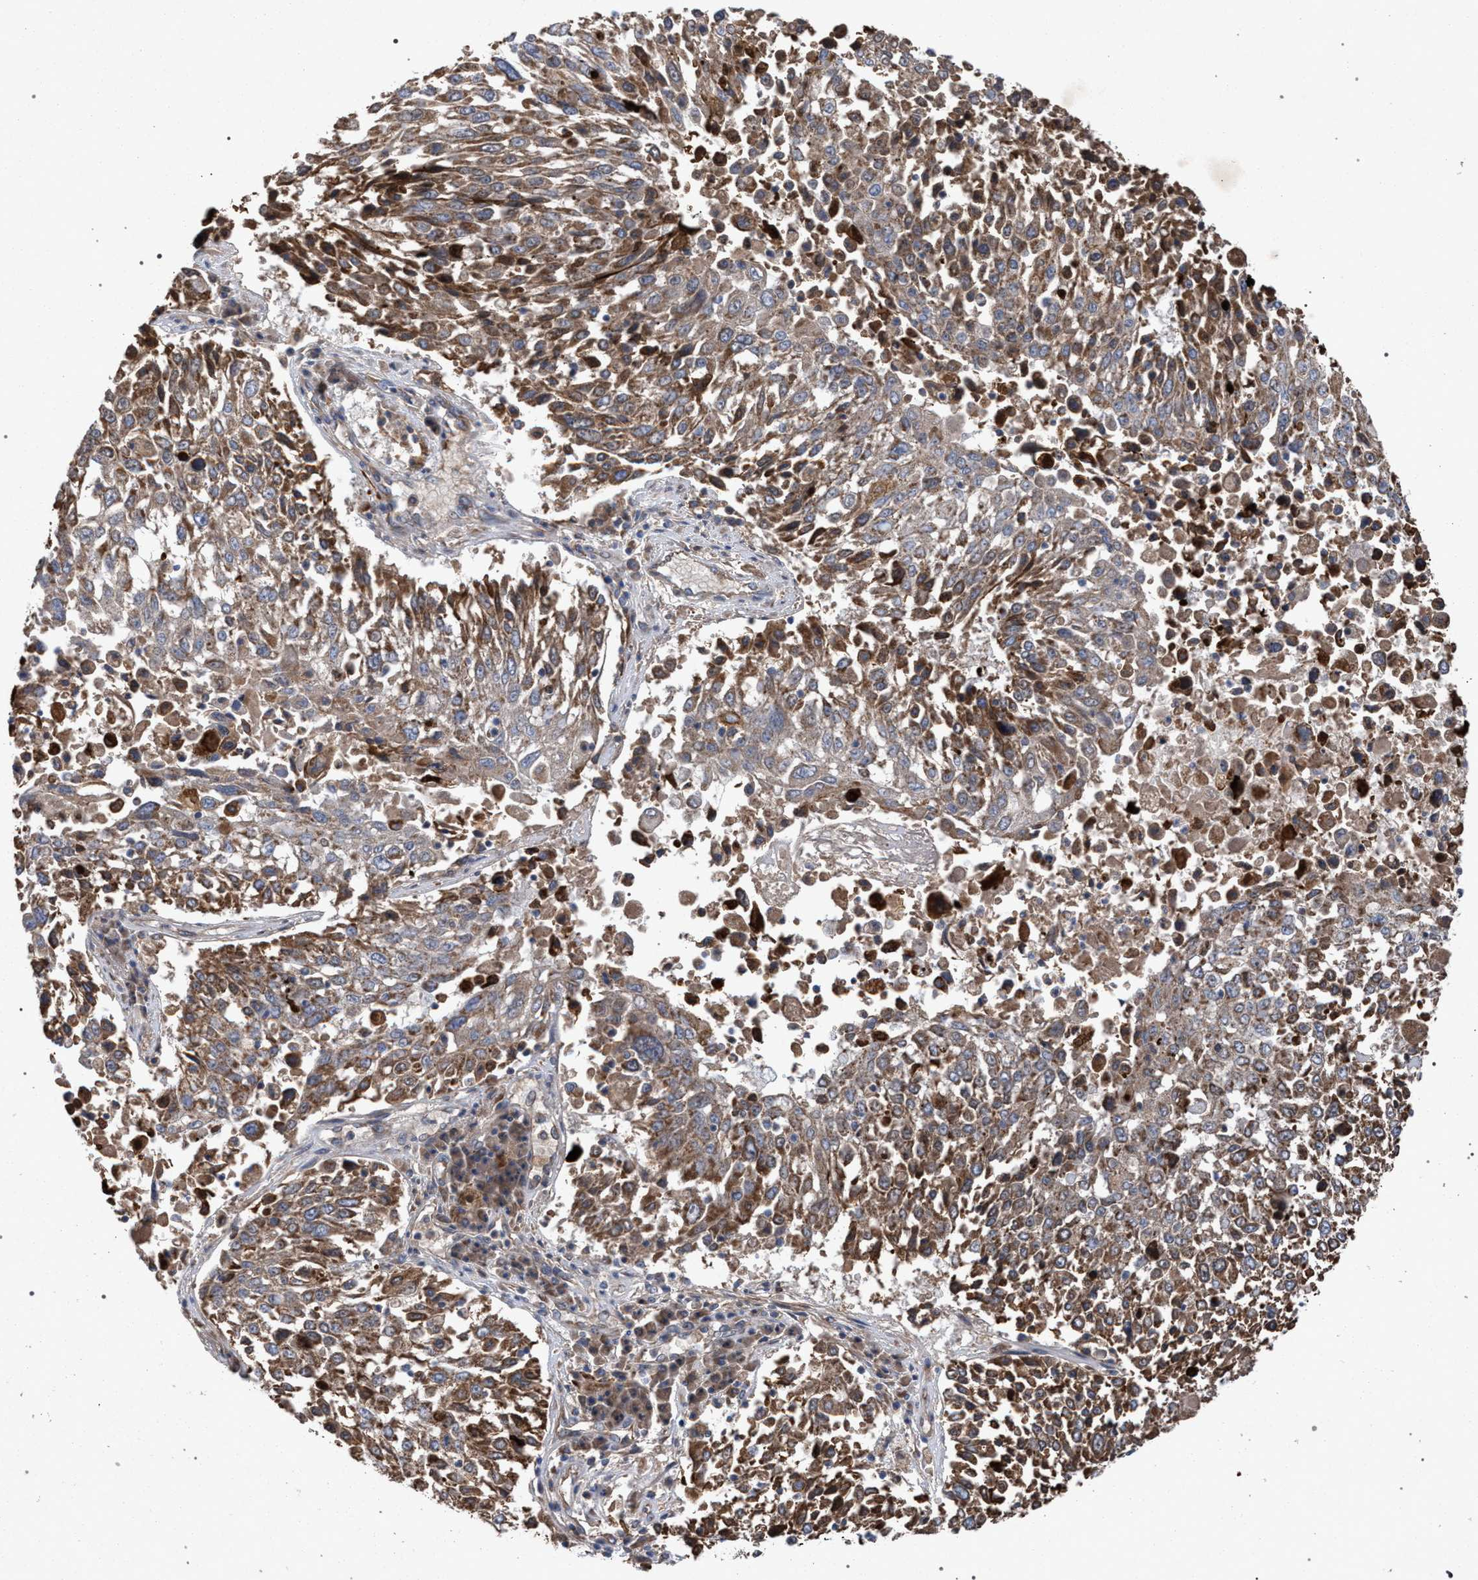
{"staining": {"intensity": "moderate", "quantity": ">75%", "location": "cytoplasmic/membranous"}, "tissue": "lung cancer", "cell_type": "Tumor cells", "image_type": "cancer", "snomed": [{"axis": "morphology", "description": "Squamous cell carcinoma, NOS"}, {"axis": "topography", "description": "Lung"}], "caption": "Squamous cell carcinoma (lung) stained with DAB (3,3'-diaminobenzidine) immunohistochemistry displays medium levels of moderate cytoplasmic/membranous expression in about >75% of tumor cells.", "gene": "BCL2L12", "patient": {"sex": "male", "age": 65}}